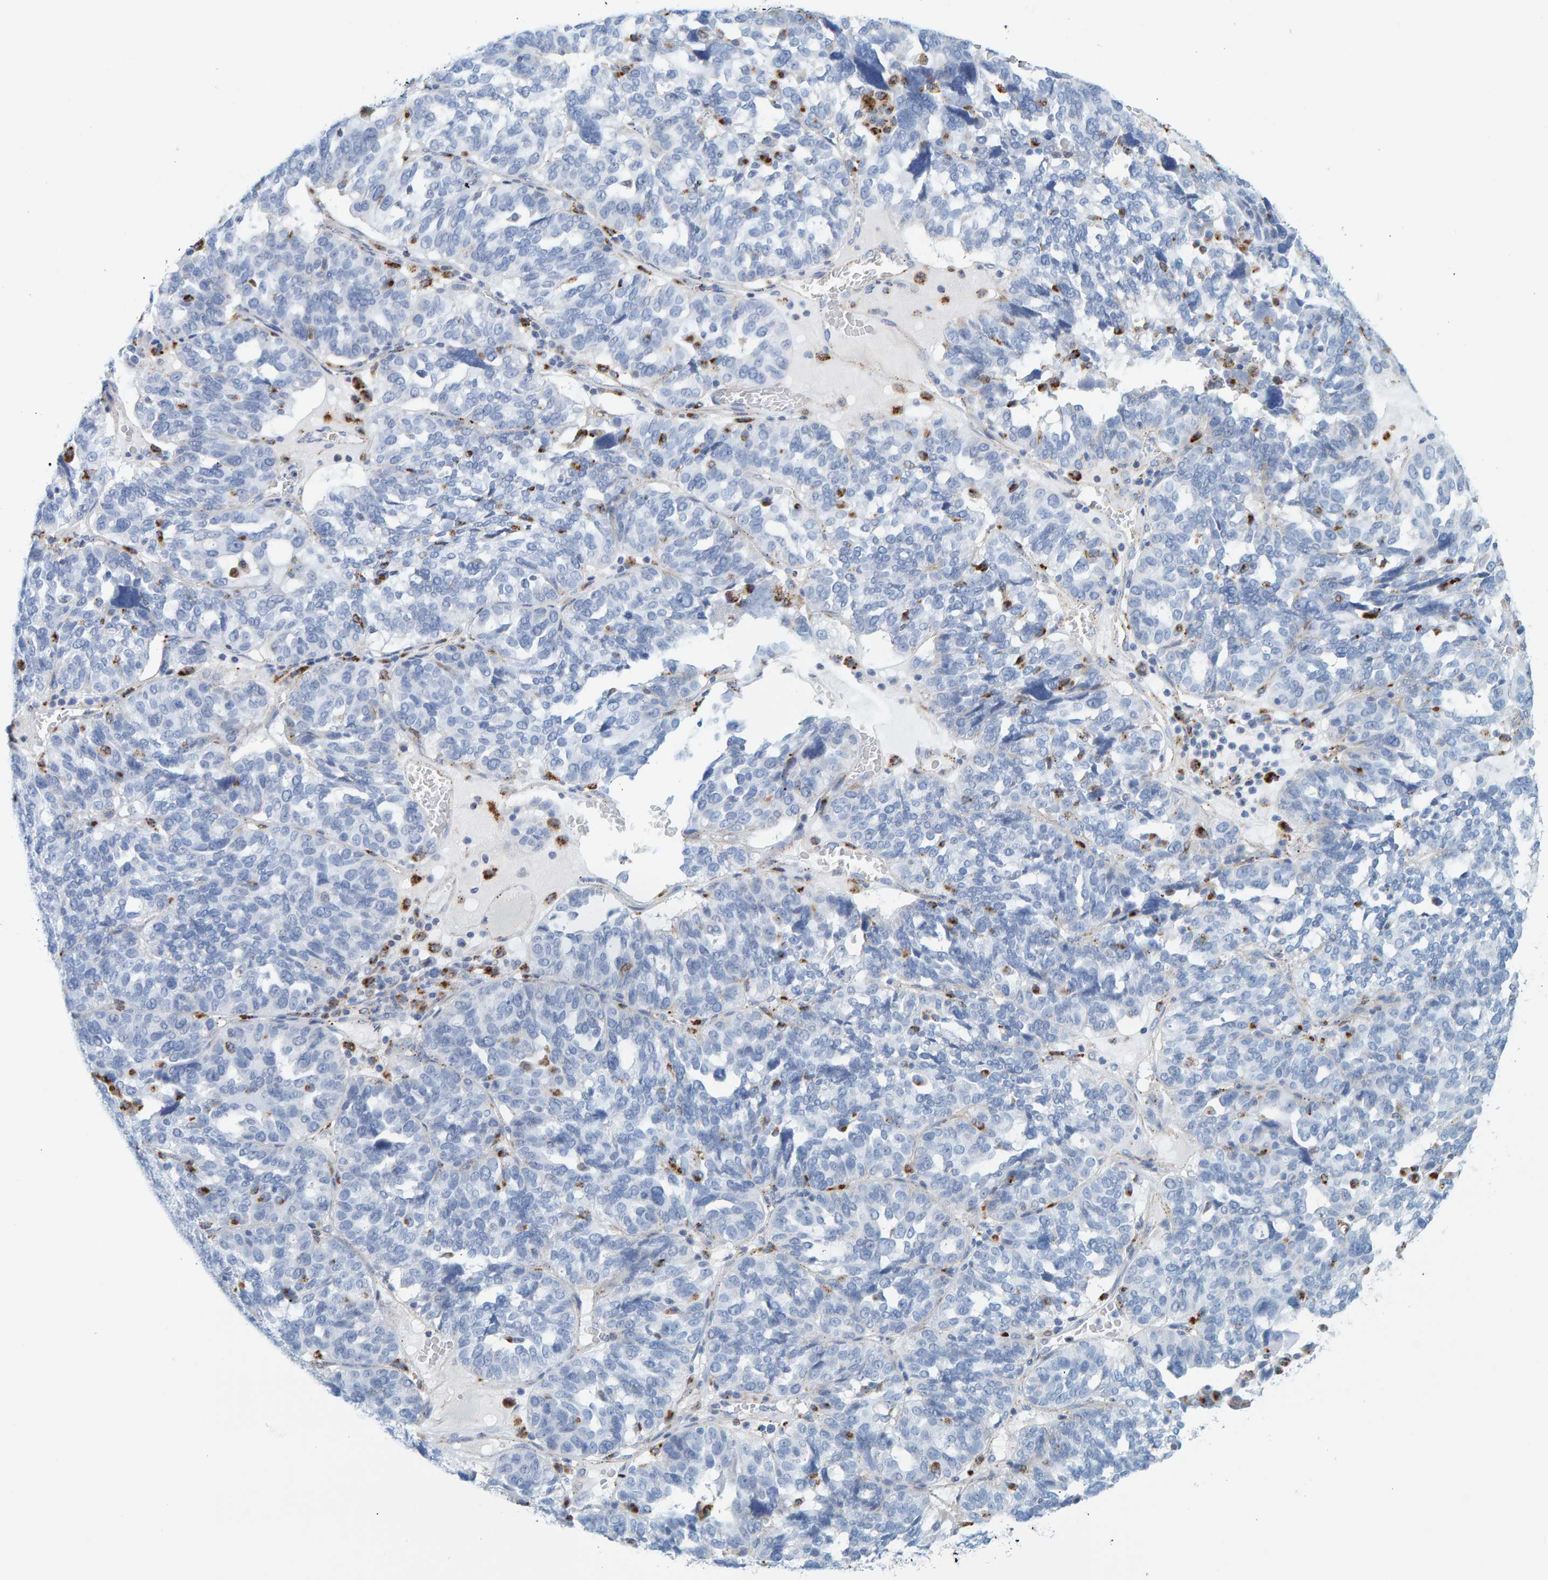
{"staining": {"intensity": "negative", "quantity": "none", "location": "none"}, "tissue": "ovarian cancer", "cell_type": "Tumor cells", "image_type": "cancer", "snomed": [{"axis": "morphology", "description": "Cystadenocarcinoma, serous, NOS"}, {"axis": "topography", "description": "Ovary"}], "caption": "Protein analysis of ovarian serous cystadenocarcinoma reveals no significant positivity in tumor cells.", "gene": "BIN3", "patient": {"sex": "female", "age": 59}}